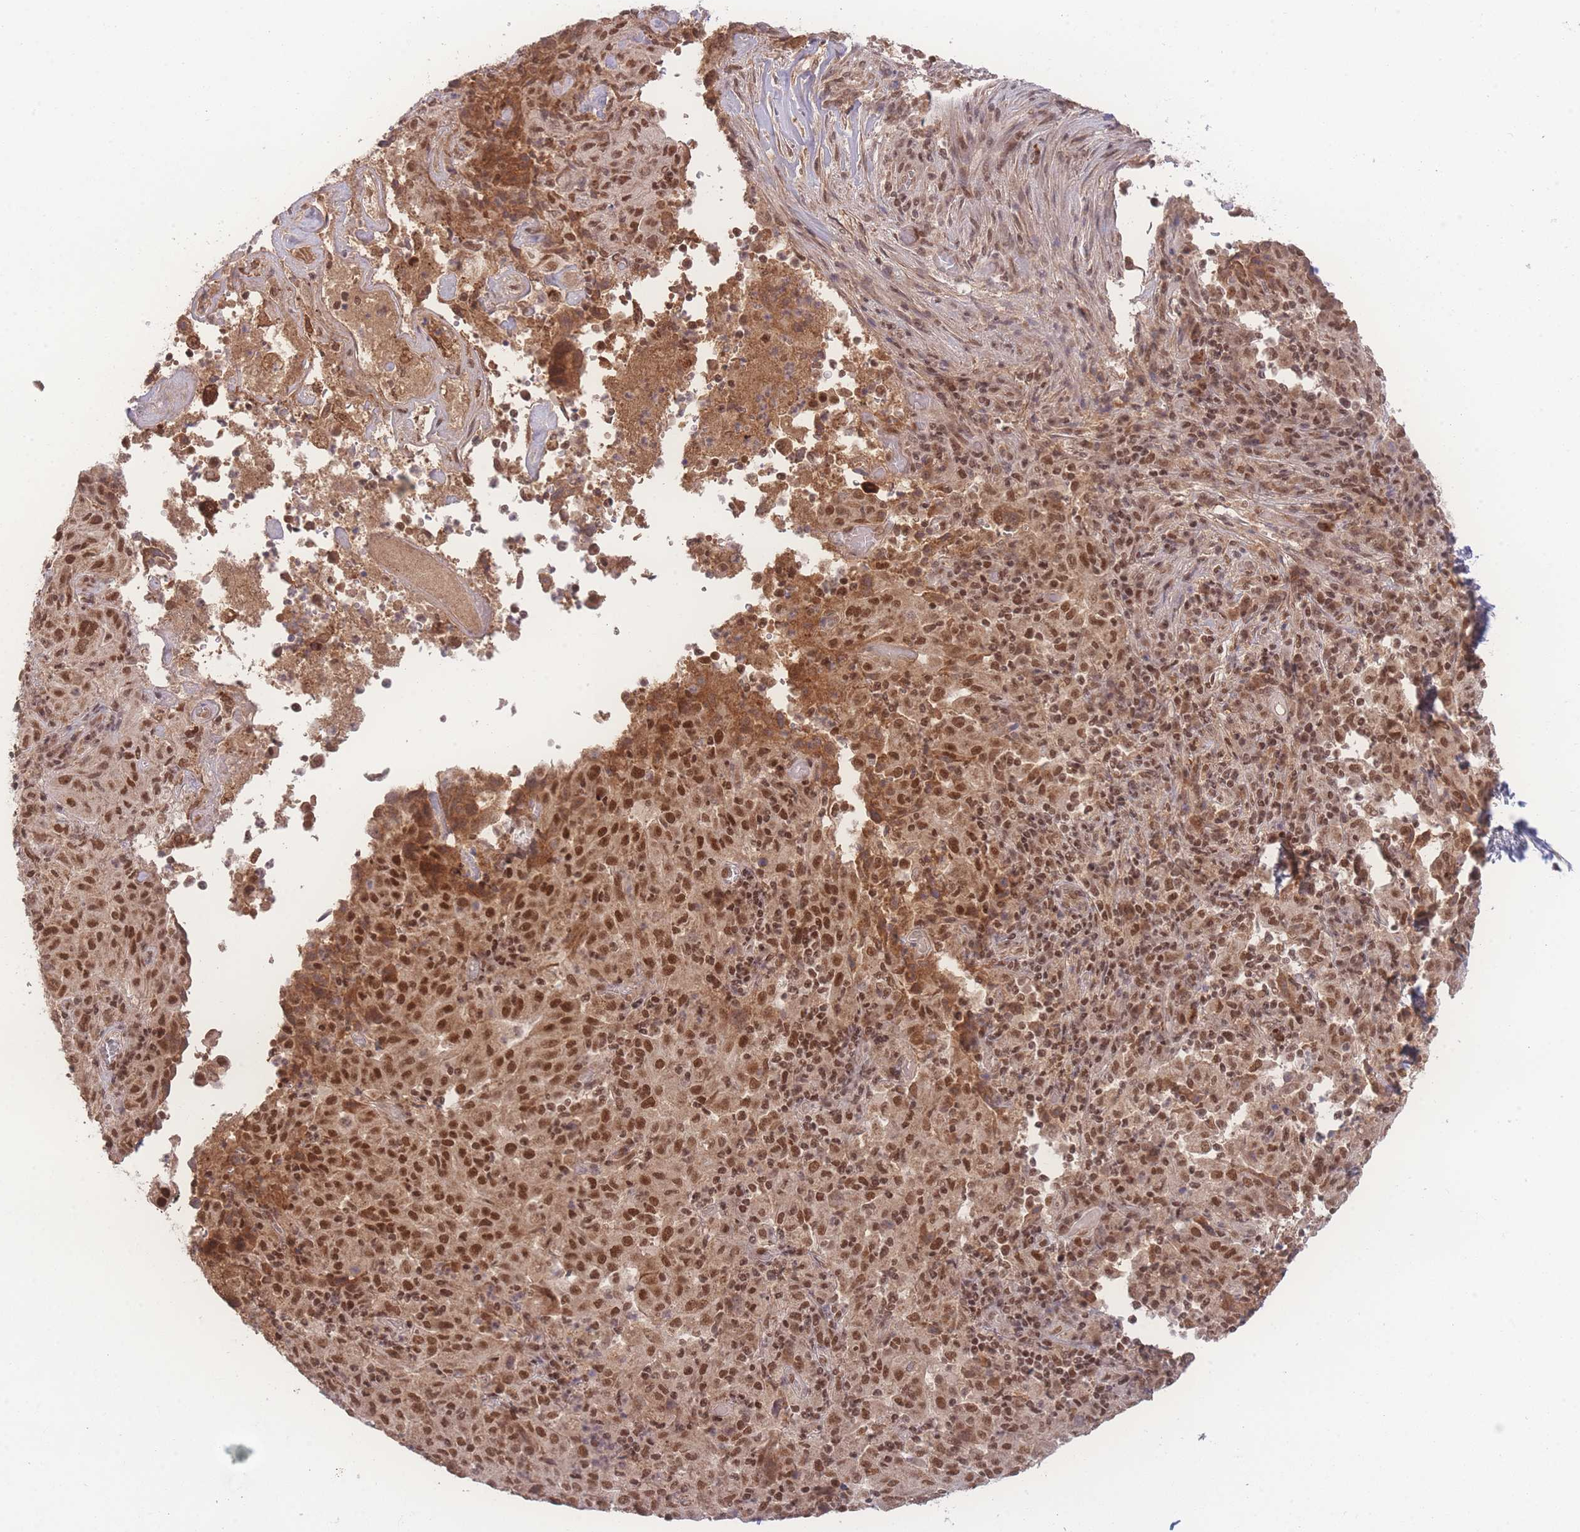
{"staining": {"intensity": "strong", "quantity": ">75%", "location": "nuclear"}, "tissue": "pancreatic cancer", "cell_type": "Tumor cells", "image_type": "cancer", "snomed": [{"axis": "morphology", "description": "Adenocarcinoma, NOS"}, {"axis": "topography", "description": "Pancreas"}], "caption": "Immunohistochemical staining of human adenocarcinoma (pancreatic) exhibits strong nuclear protein expression in about >75% of tumor cells.", "gene": "RAVER1", "patient": {"sex": "male", "age": 63}}